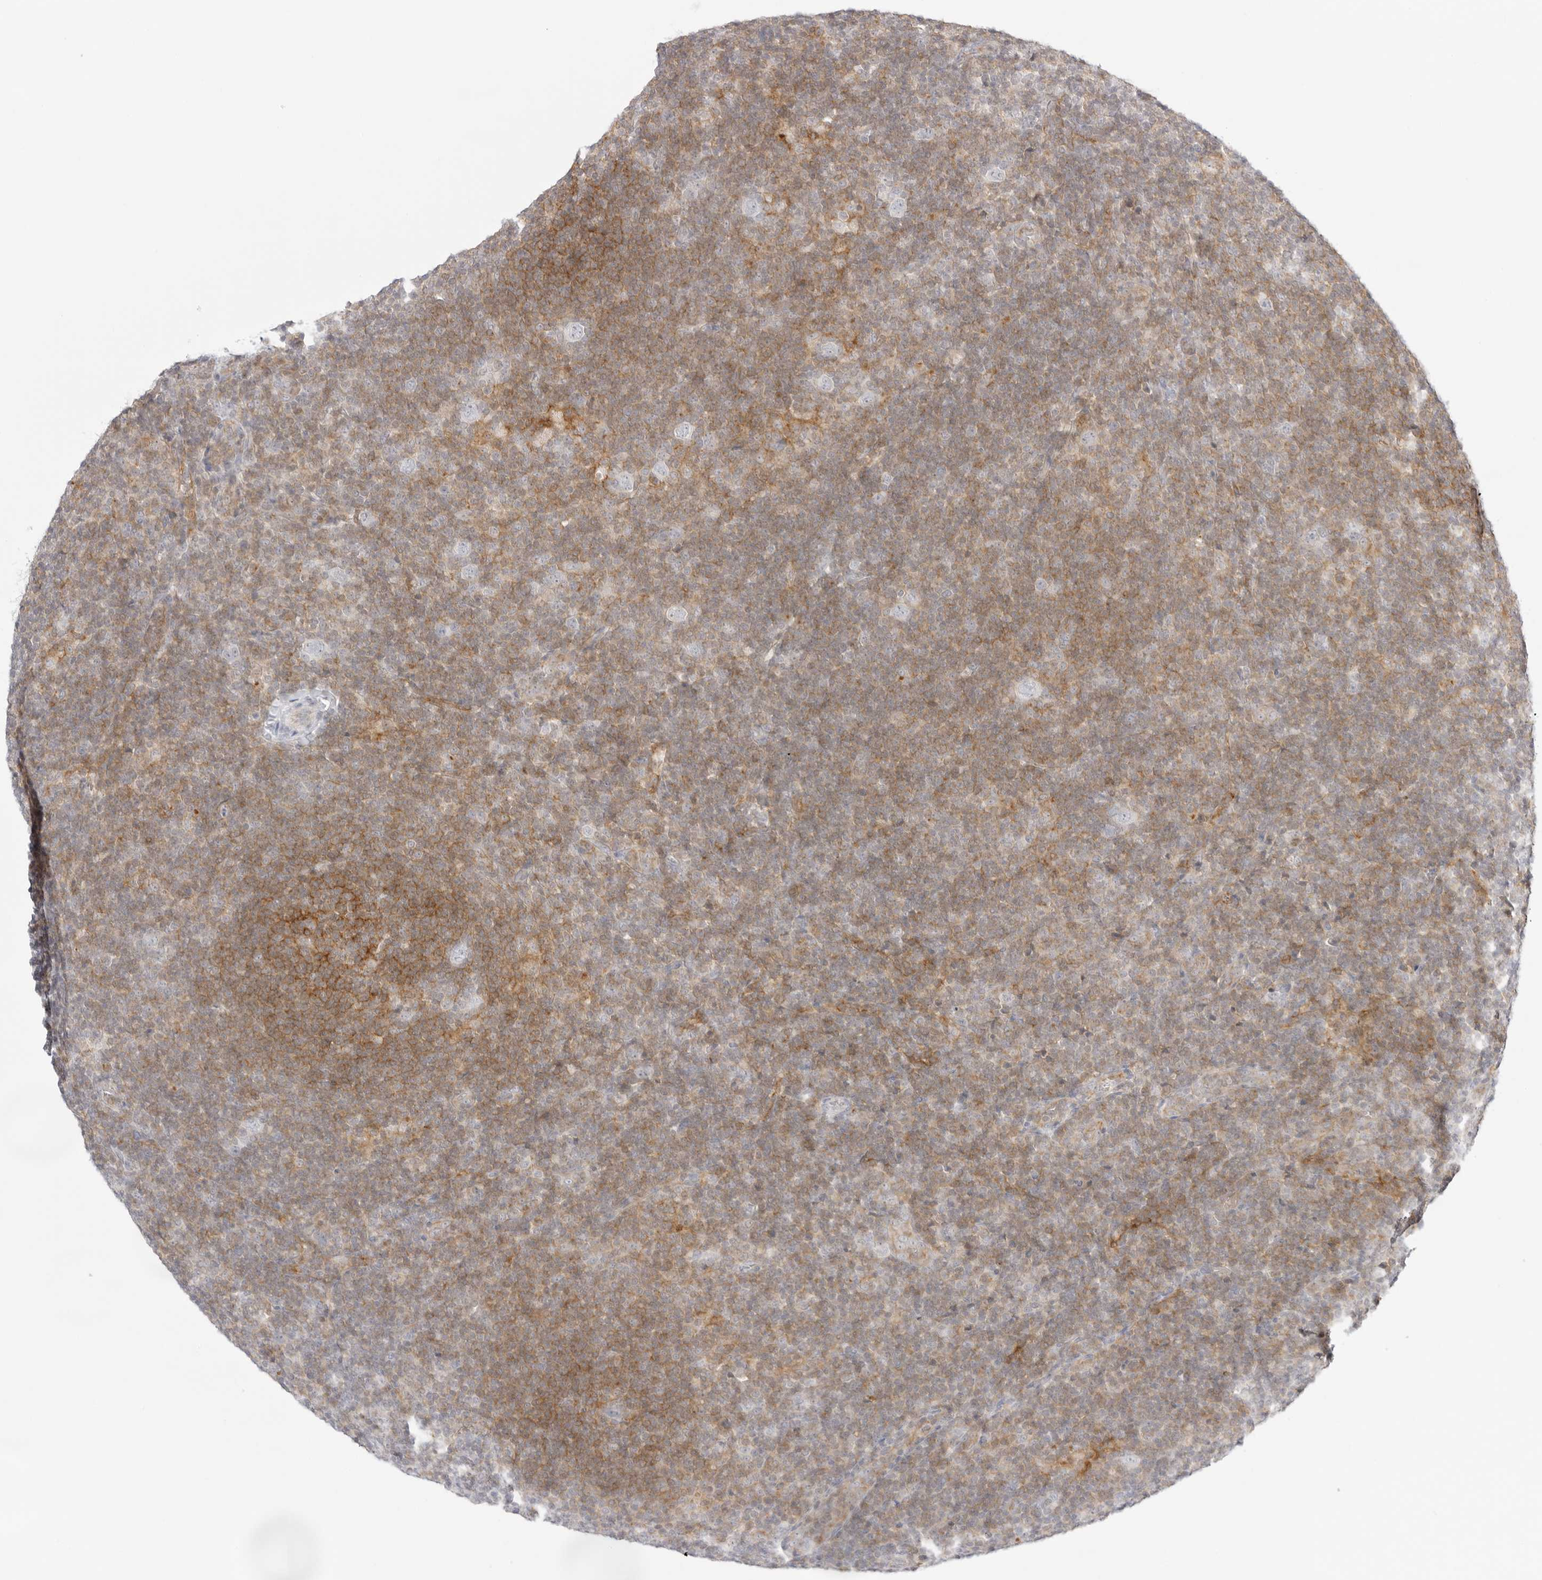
{"staining": {"intensity": "negative", "quantity": "none", "location": "none"}, "tissue": "lymphoma", "cell_type": "Tumor cells", "image_type": "cancer", "snomed": [{"axis": "morphology", "description": "Hodgkin's disease, NOS"}, {"axis": "topography", "description": "Lymph node"}], "caption": "IHC of Hodgkin's disease reveals no positivity in tumor cells.", "gene": "TNFRSF14", "patient": {"sex": "female", "age": 57}}